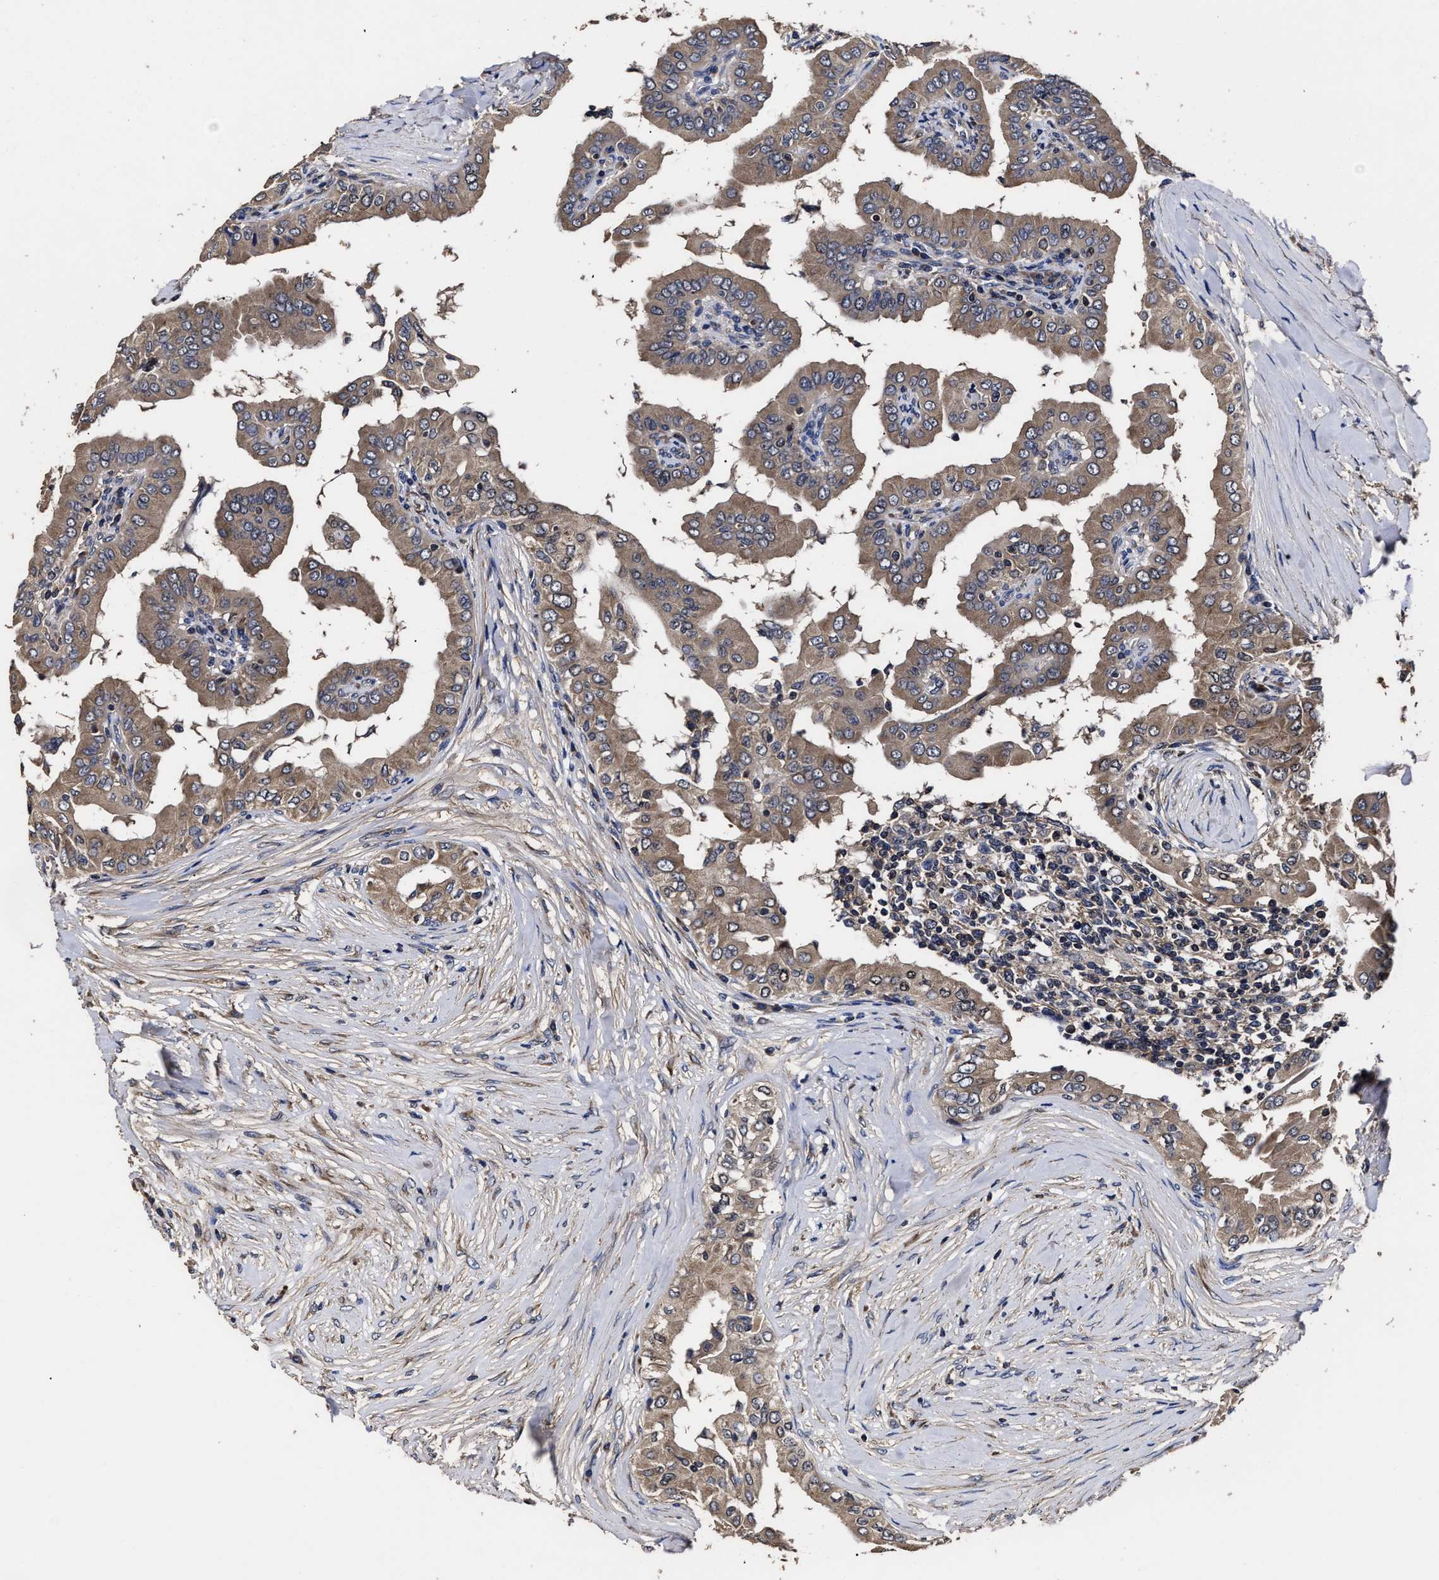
{"staining": {"intensity": "moderate", "quantity": ">75%", "location": "cytoplasmic/membranous"}, "tissue": "thyroid cancer", "cell_type": "Tumor cells", "image_type": "cancer", "snomed": [{"axis": "morphology", "description": "Papillary adenocarcinoma, NOS"}, {"axis": "topography", "description": "Thyroid gland"}], "caption": "Immunohistochemical staining of thyroid cancer (papillary adenocarcinoma) reveals medium levels of moderate cytoplasmic/membranous protein expression in about >75% of tumor cells.", "gene": "AVEN", "patient": {"sex": "male", "age": 33}}